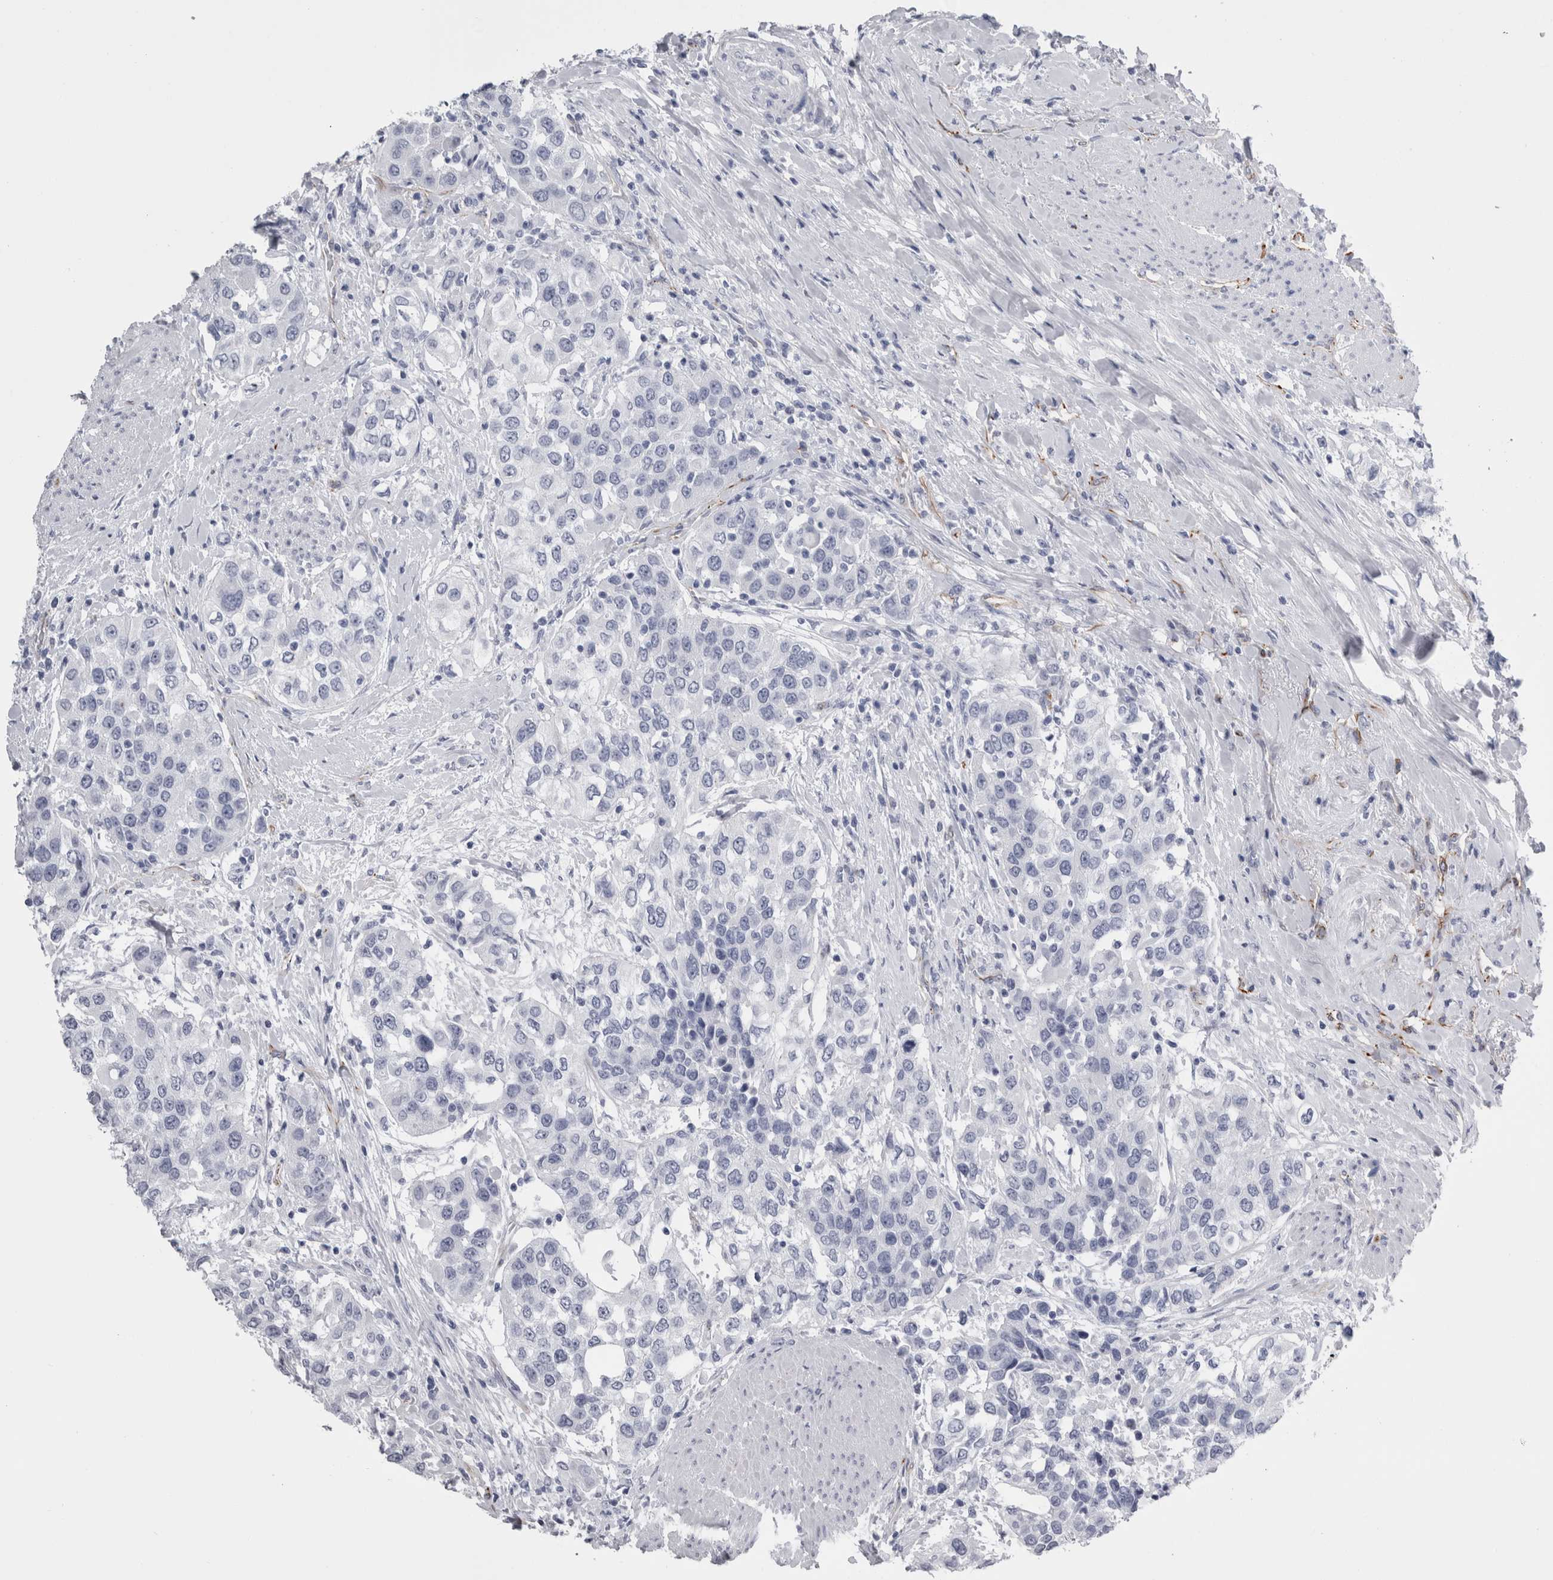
{"staining": {"intensity": "negative", "quantity": "none", "location": "none"}, "tissue": "urothelial cancer", "cell_type": "Tumor cells", "image_type": "cancer", "snomed": [{"axis": "morphology", "description": "Urothelial carcinoma, High grade"}, {"axis": "topography", "description": "Urinary bladder"}], "caption": "Urothelial carcinoma (high-grade) was stained to show a protein in brown. There is no significant staining in tumor cells. (Stains: DAB IHC with hematoxylin counter stain, Microscopy: brightfield microscopy at high magnification).", "gene": "VWDE", "patient": {"sex": "female", "age": 80}}